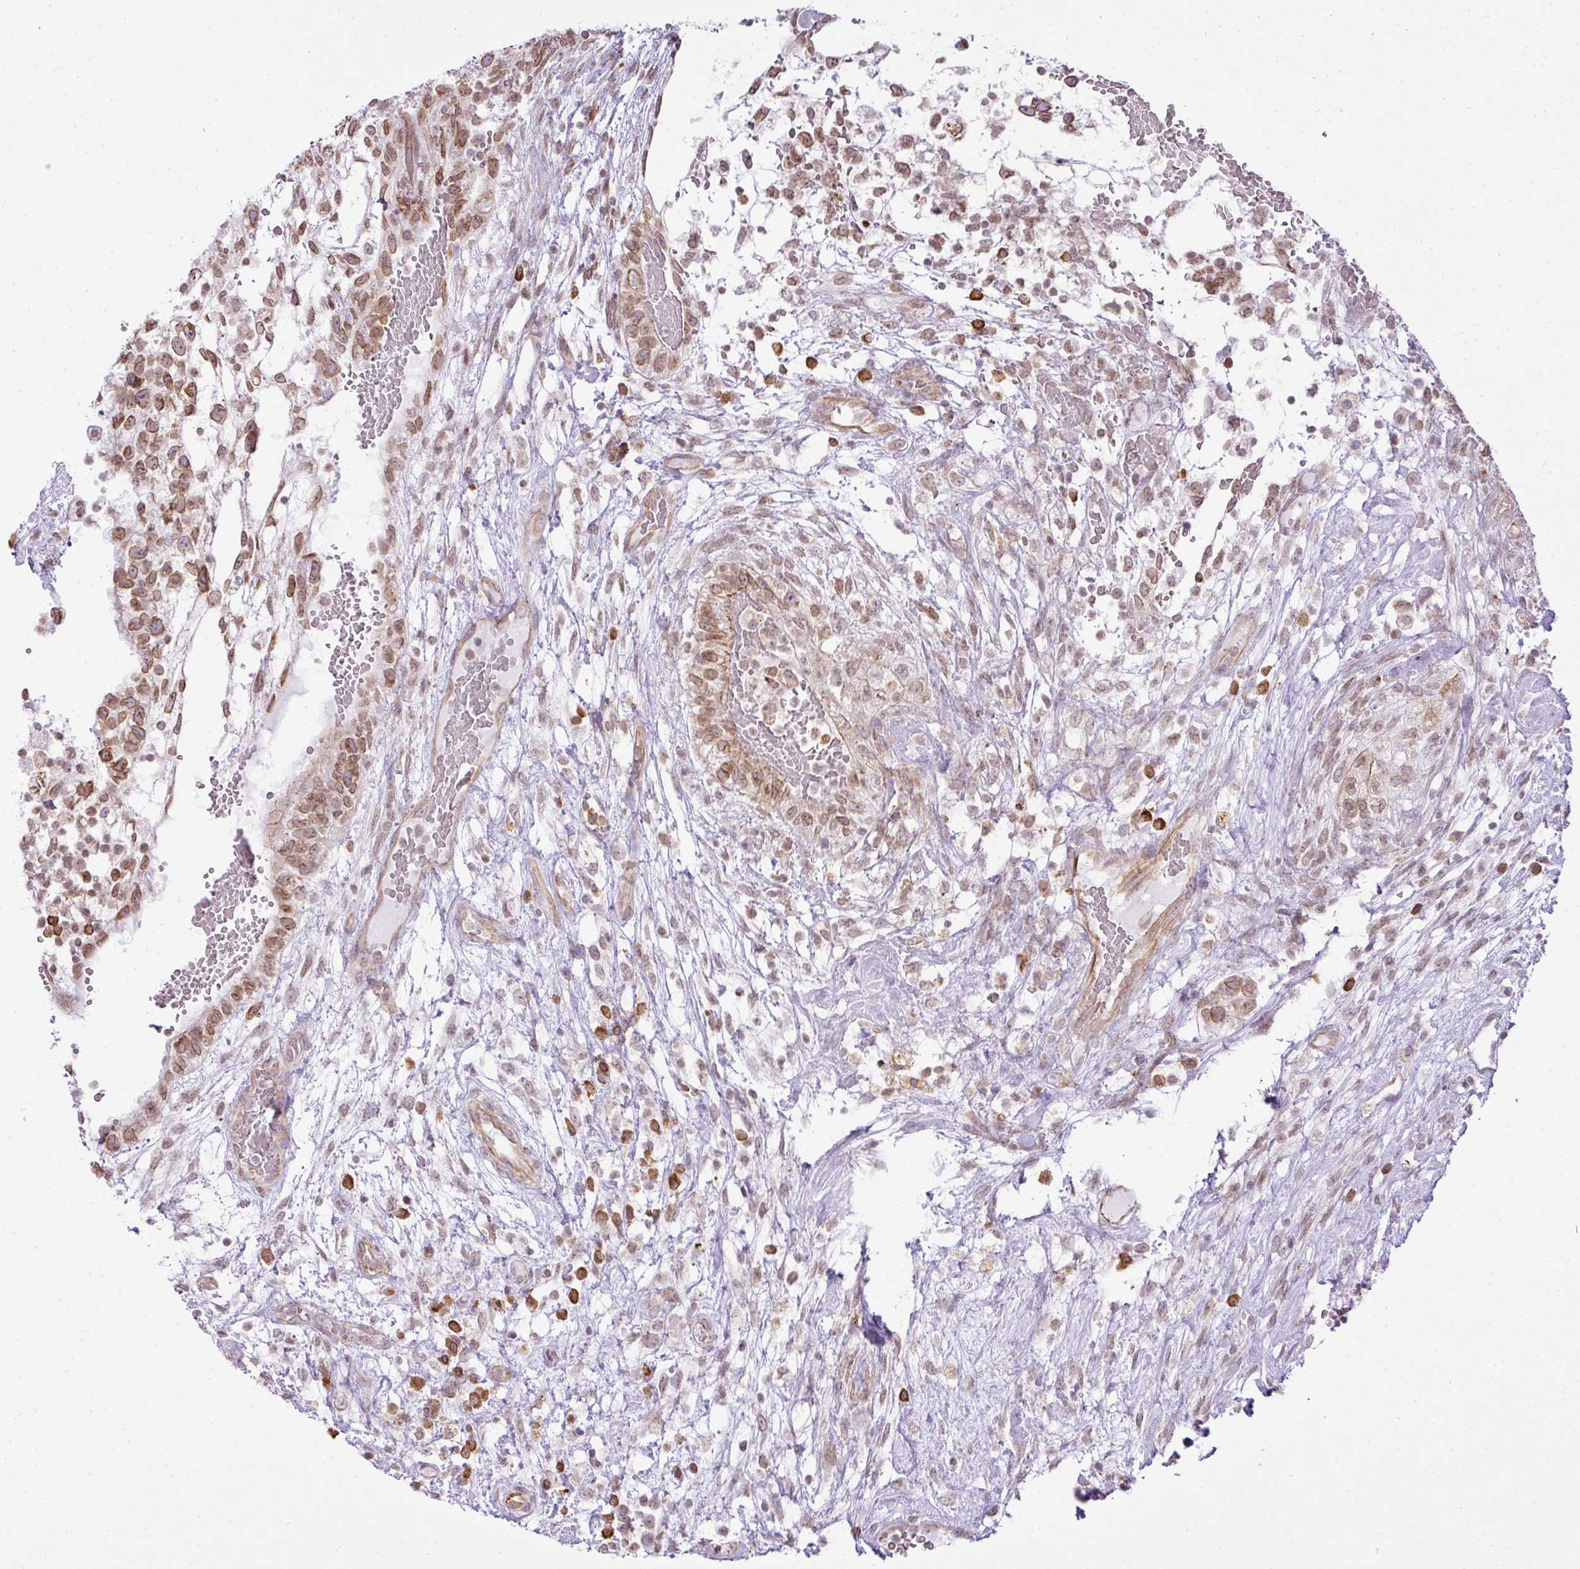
{"staining": {"intensity": "moderate", "quantity": "25%-75%", "location": "nuclear"}, "tissue": "testis cancer", "cell_type": "Tumor cells", "image_type": "cancer", "snomed": [{"axis": "morphology", "description": "Normal tissue, NOS"}, {"axis": "morphology", "description": "Carcinoma, Embryonal, NOS"}, {"axis": "topography", "description": "Testis"}], "caption": "This histopathology image shows testis cancer stained with IHC to label a protein in brown. The nuclear of tumor cells show moderate positivity for the protein. Nuclei are counter-stained blue.", "gene": "COX18", "patient": {"sex": "male", "age": 32}}